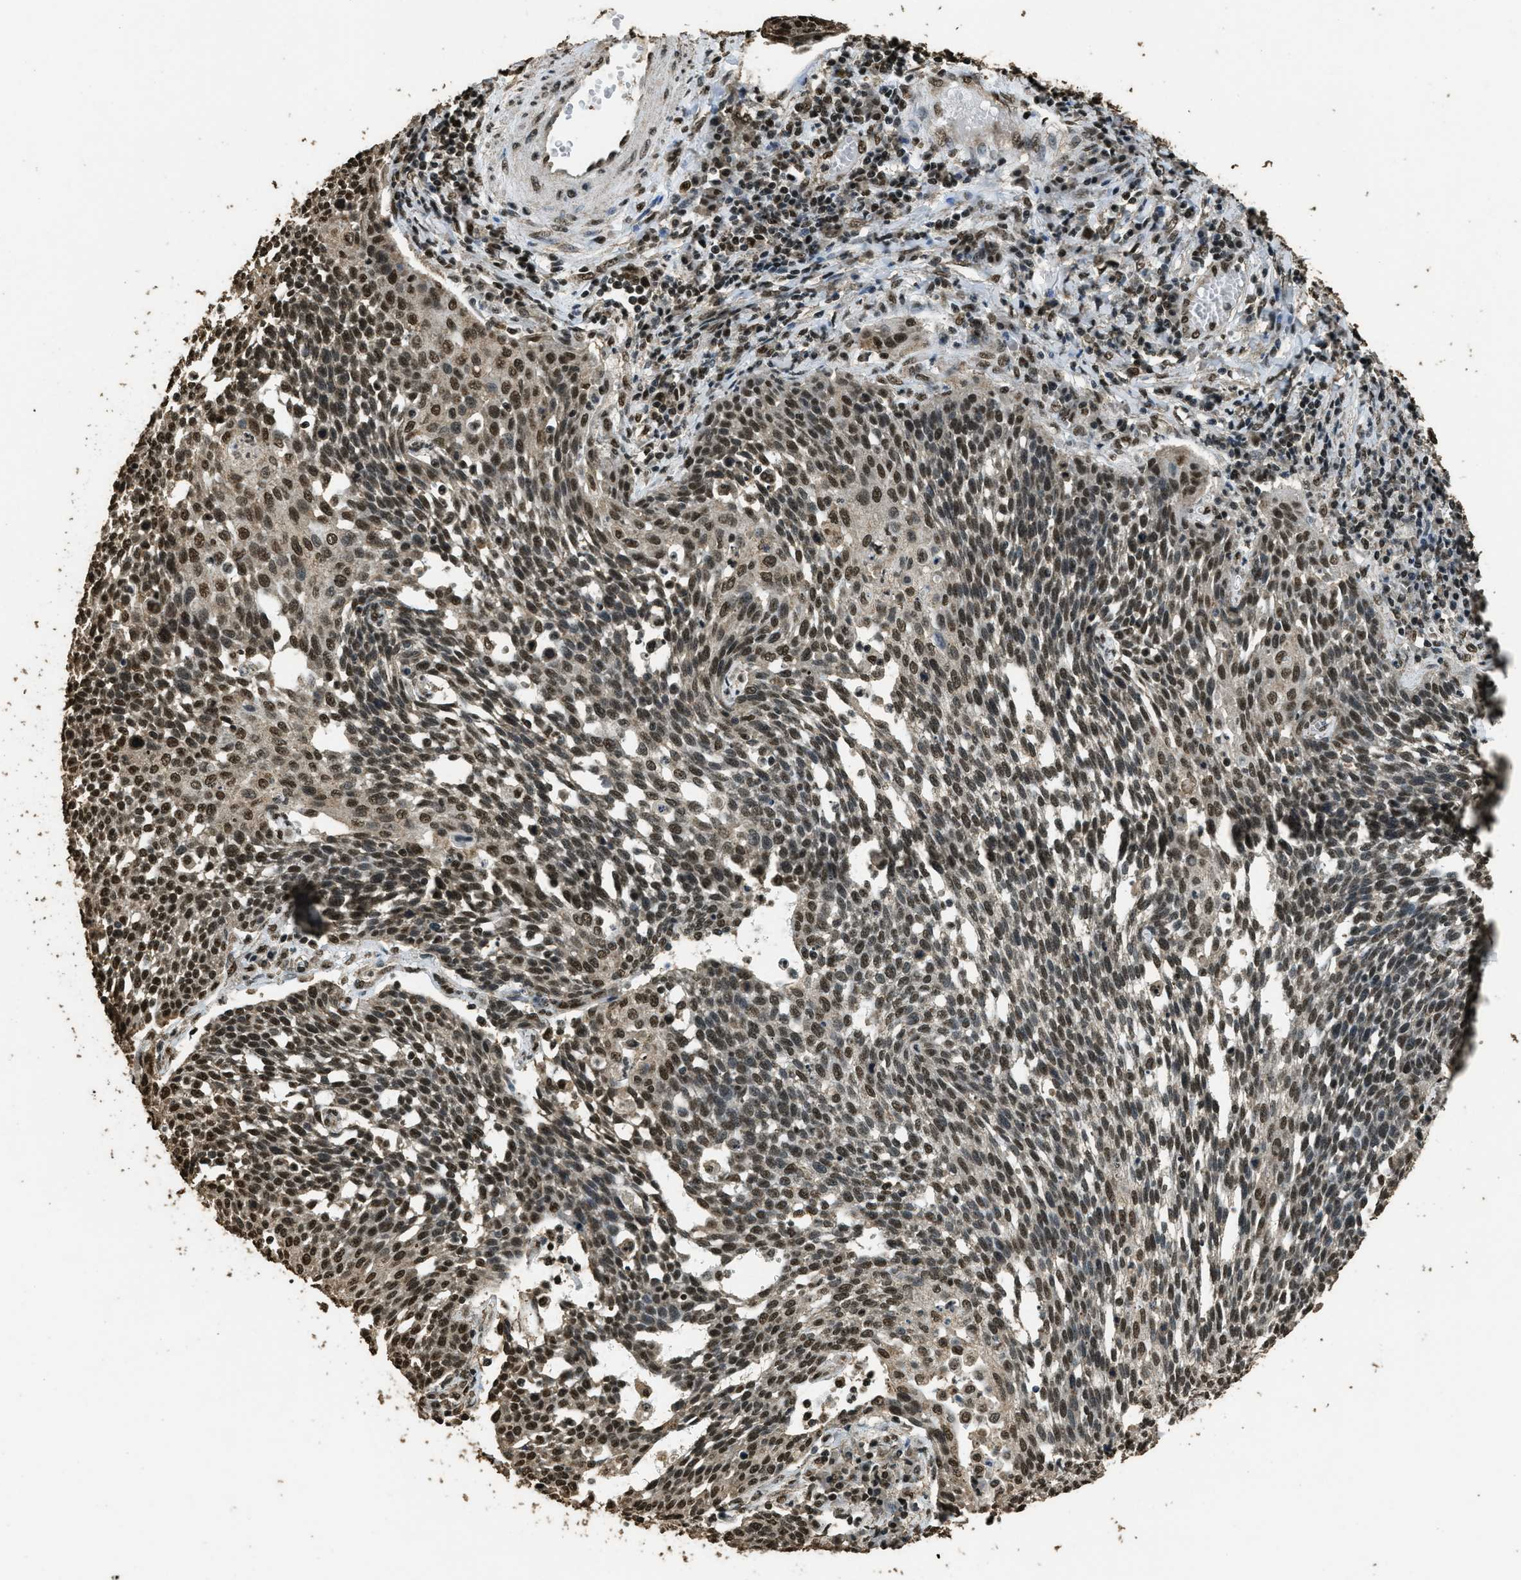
{"staining": {"intensity": "moderate", "quantity": ">75%", "location": "nuclear"}, "tissue": "cervical cancer", "cell_type": "Tumor cells", "image_type": "cancer", "snomed": [{"axis": "morphology", "description": "Squamous cell carcinoma, NOS"}, {"axis": "topography", "description": "Cervix"}], "caption": "High-power microscopy captured an immunohistochemistry micrograph of squamous cell carcinoma (cervical), revealing moderate nuclear staining in about >75% of tumor cells.", "gene": "MYB", "patient": {"sex": "female", "age": 34}}